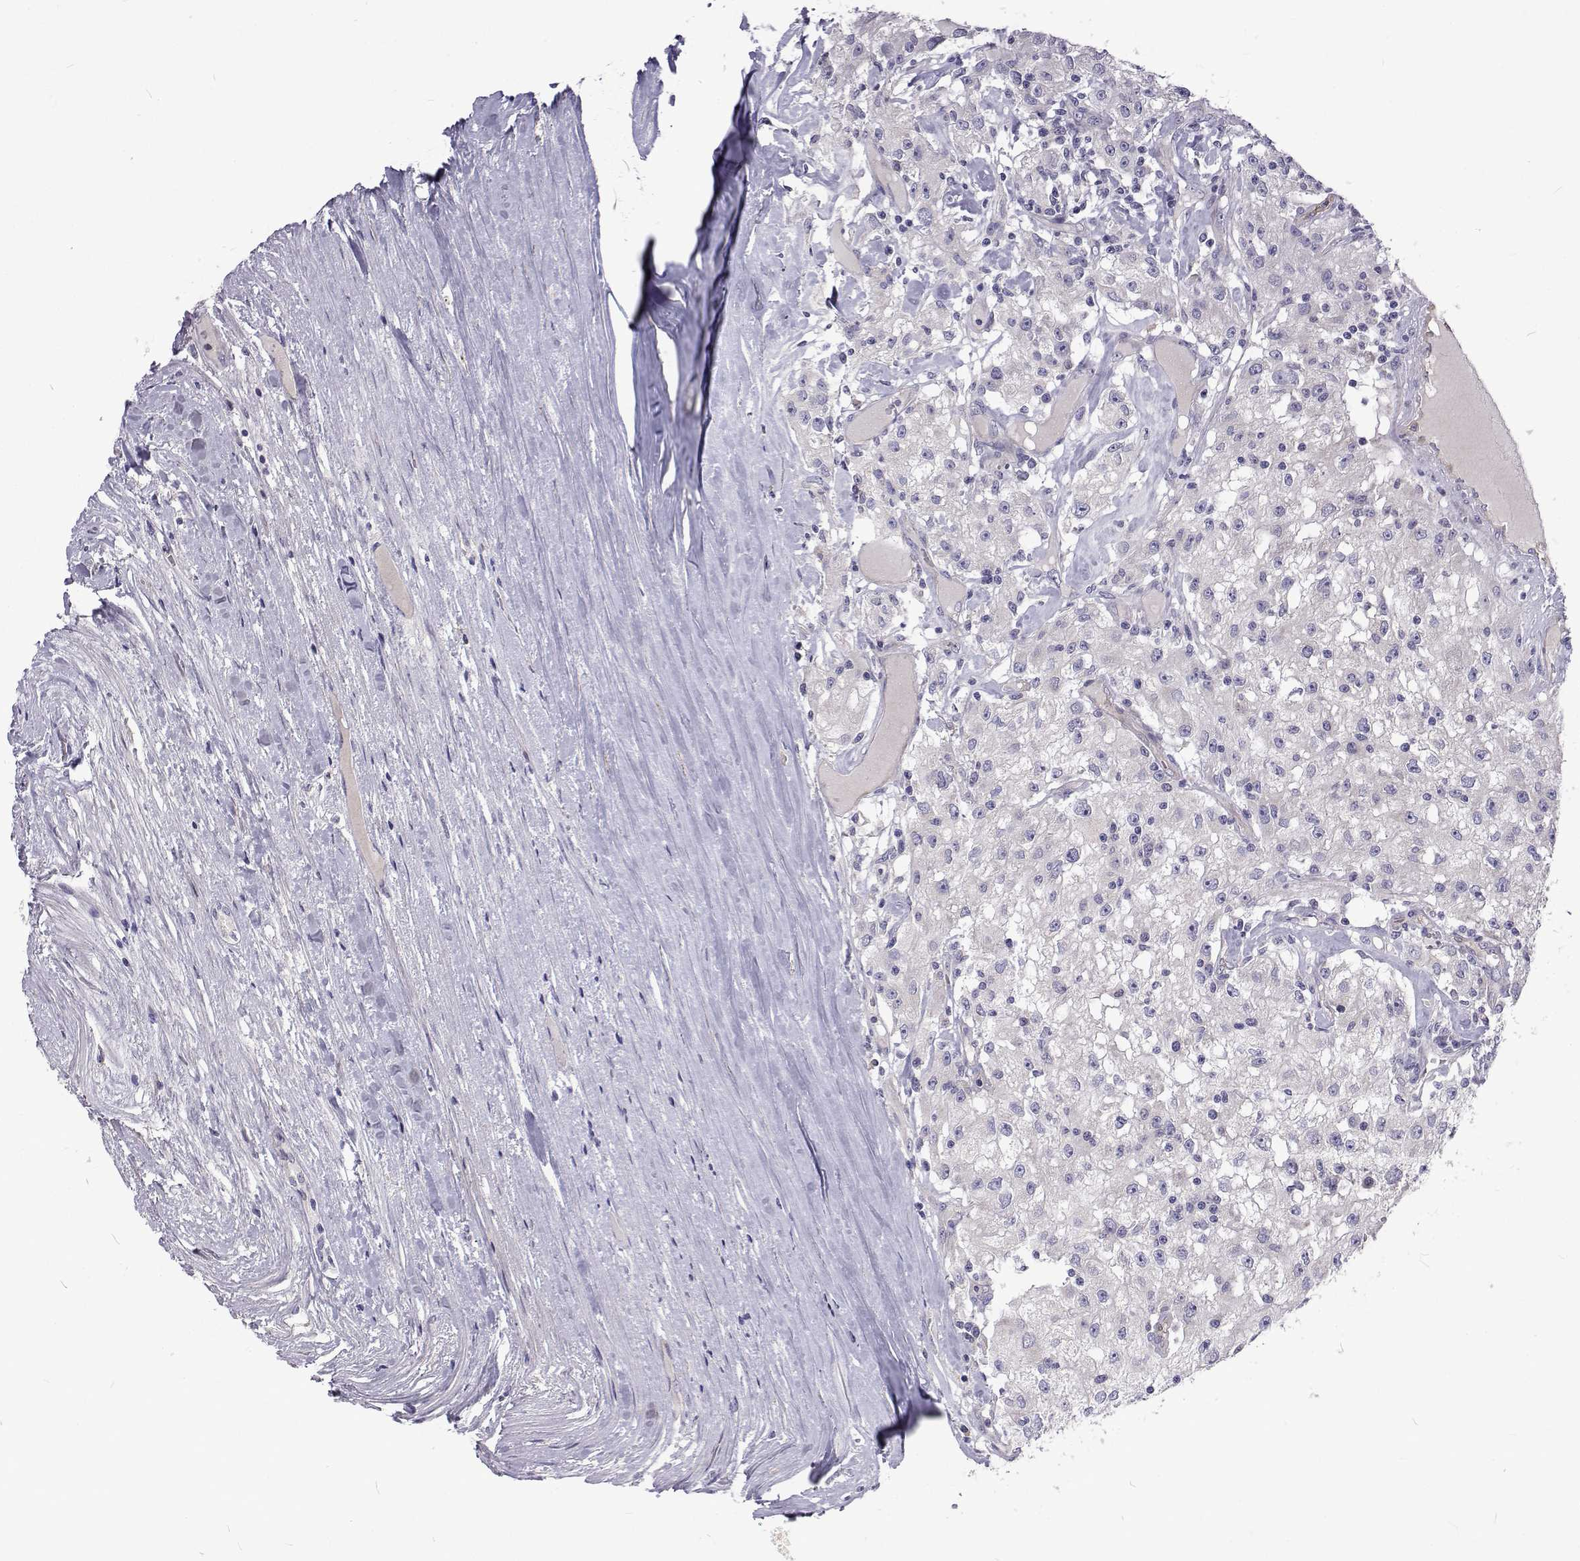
{"staining": {"intensity": "negative", "quantity": "none", "location": "none"}, "tissue": "renal cancer", "cell_type": "Tumor cells", "image_type": "cancer", "snomed": [{"axis": "morphology", "description": "Adenocarcinoma, NOS"}, {"axis": "topography", "description": "Kidney"}], "caption": "A high-resolution image shows IHC staining of renal adenocarcinoma, which shows no significant staining in tumor cells.", "gene": "NPR3", "patient": {"sex": "female", "age": 67}}